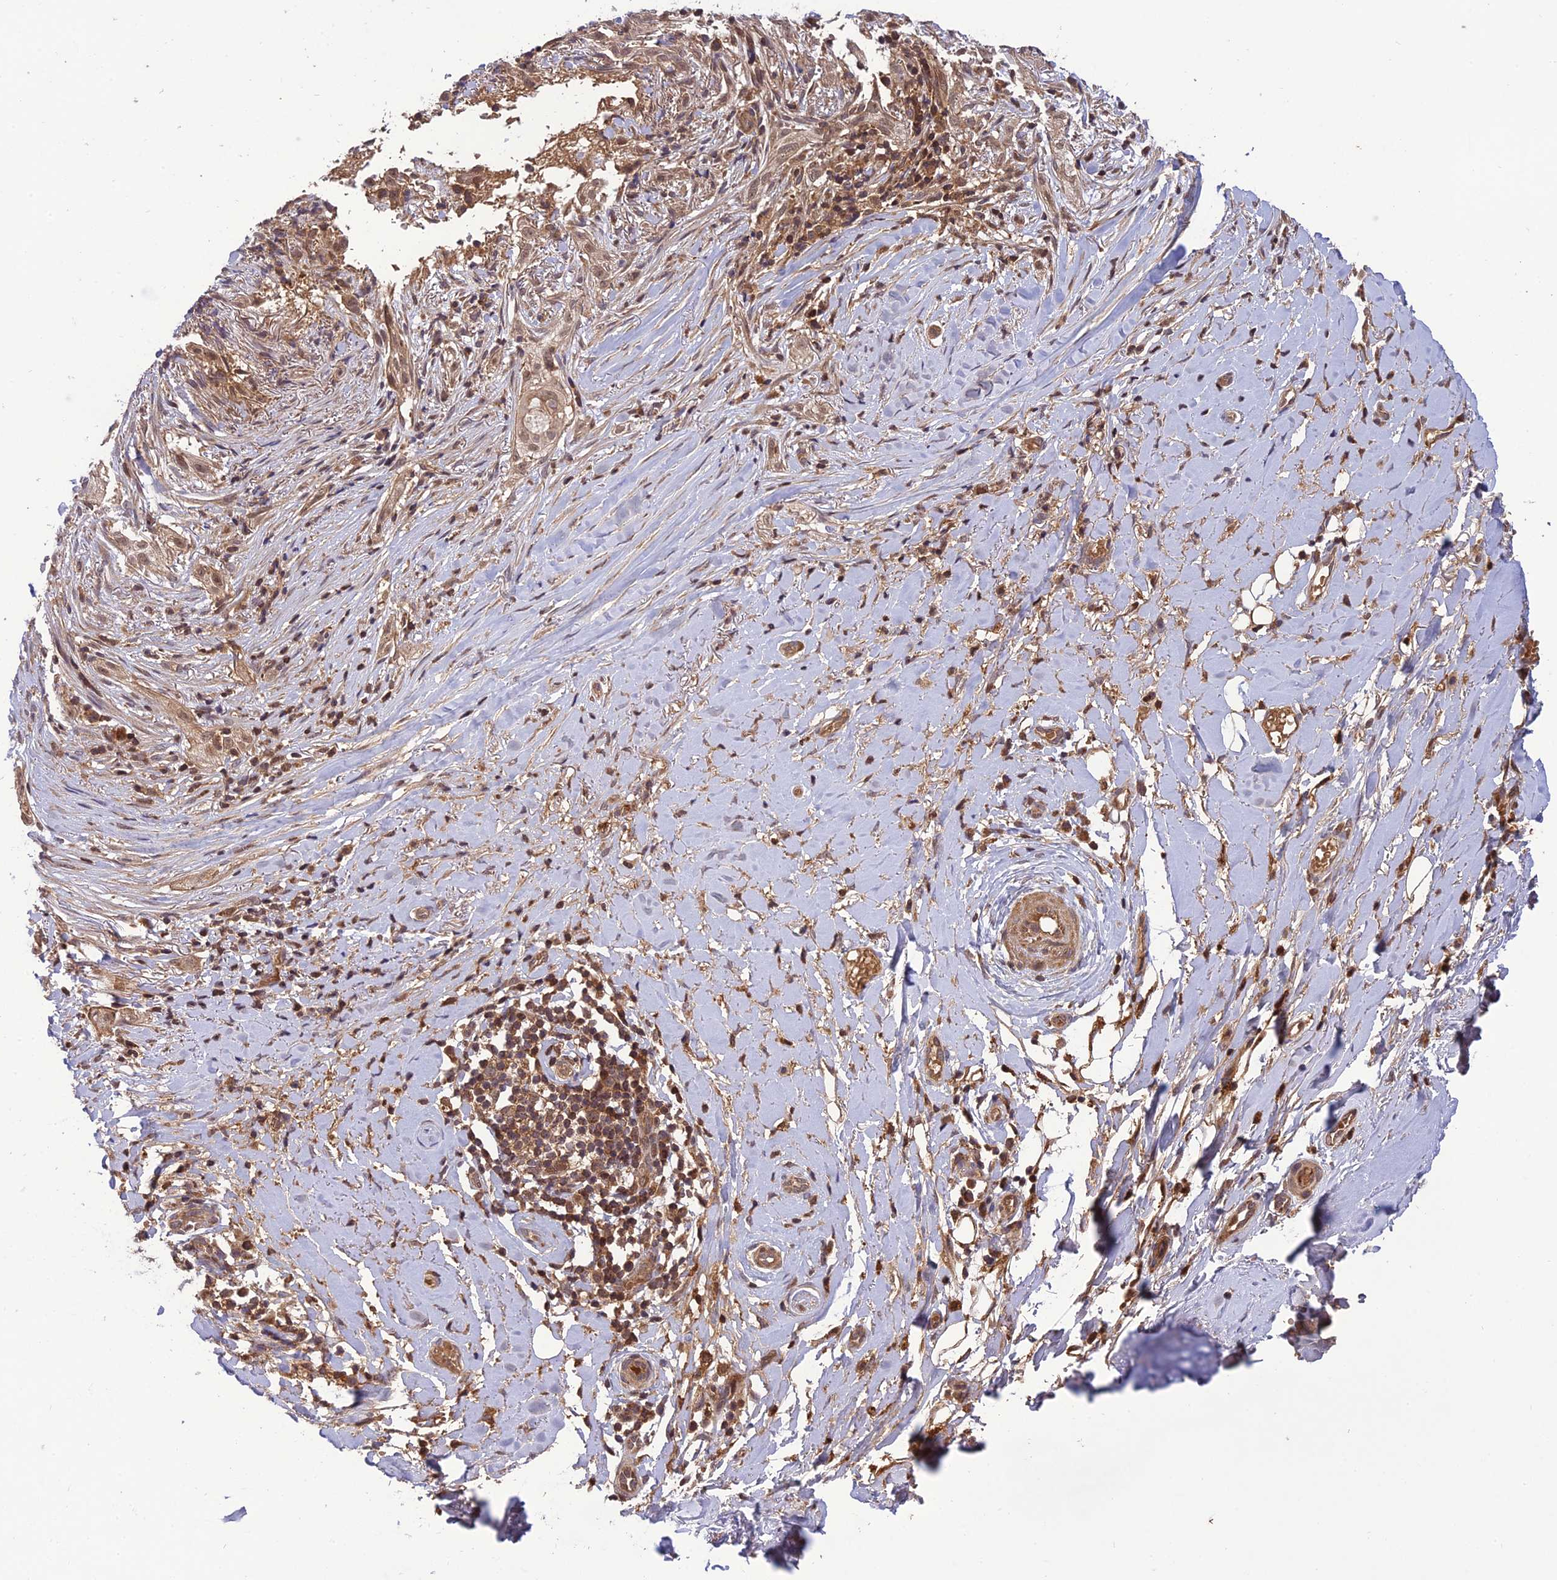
{"staining": {"intensity": "weak", "quantity": "25%-75%", "location": "cytoplasmic/membranous"}, "tissue": "adipose tissue", "cell_type": "Adipocytes", "image_type": "normal", "snomed": [{"axis": "morphology", "description": "Normal tissue, NOS"}, {"axis": "morphology", "description": "Basal cell carcinoma"}, {"axis": "topography", "description": "Skin"}], "caption": "This is an image of IHC staining of unremarkable adipose tissue, which shows weak expression in the cytoplasmic/membranous of adipocytes.", "gene": "NDUFC1", "patient": {"sex": "female", "age": 89}}